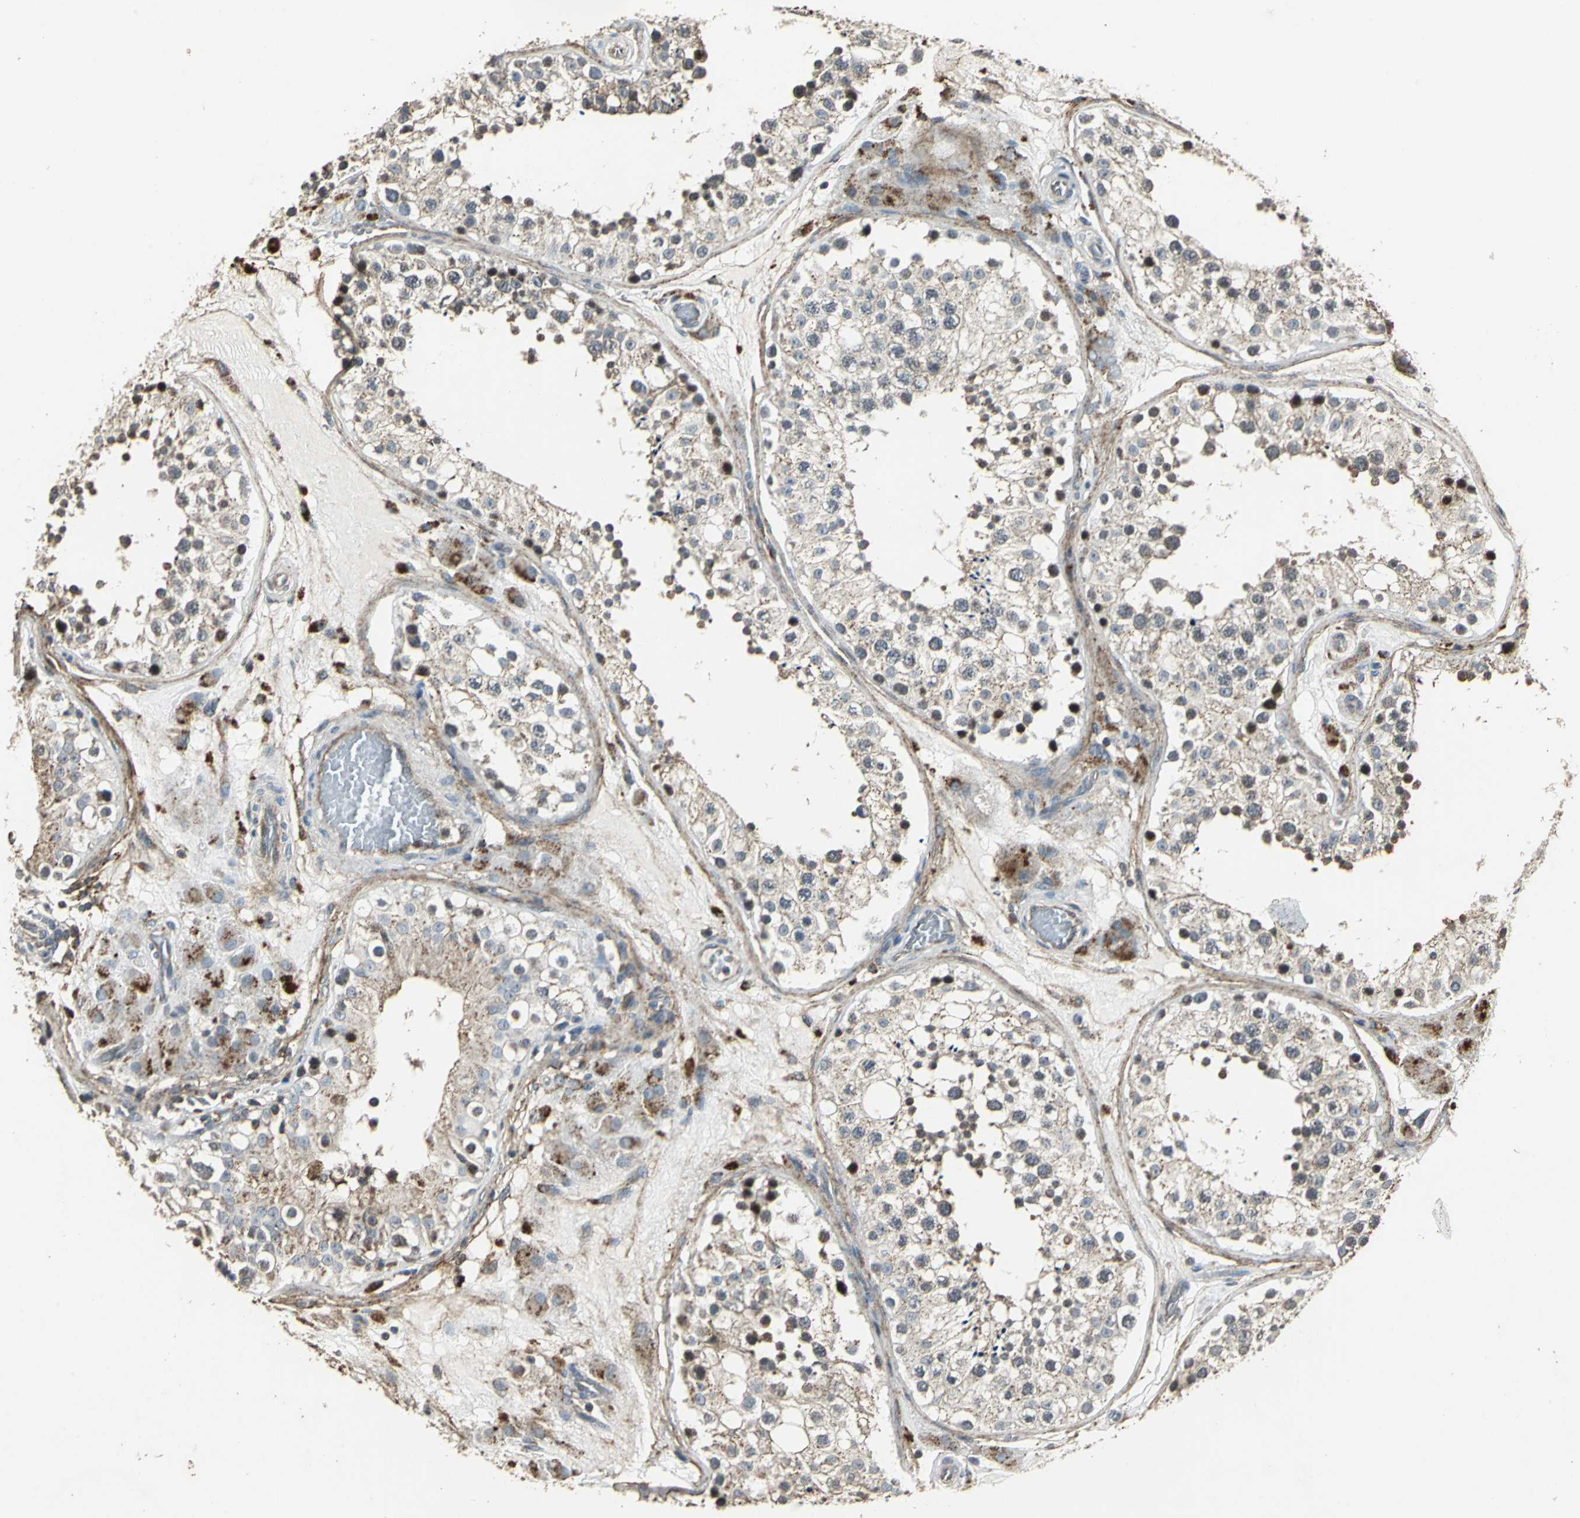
{"staining": {"intensity": "moderate", "quantity": ">75%", "location": "cytoplasmic/membranous"}, "tissue": "testis", "cell_type": "Cells in seminiferous ducts", "image_type": "normal", "snomed": [{"axis": "morphology", "description": "Normal tissue, NOS"}, {"axis": "topography", "description": "Testis"}], "caption": "High-power microscopy captured an immunohistochemistry photomicrograph of unremarkable testis, revealing moderate cytoplasmic/membranous expression in approximately >75% of cells in seminiferous ducts. (DAB (3,3'-diaminobenzidine) IHC with brightfield microscopy, high magnification).", "gene": "DNAJB4", "patient": {"sex": "male", "age": 26}}